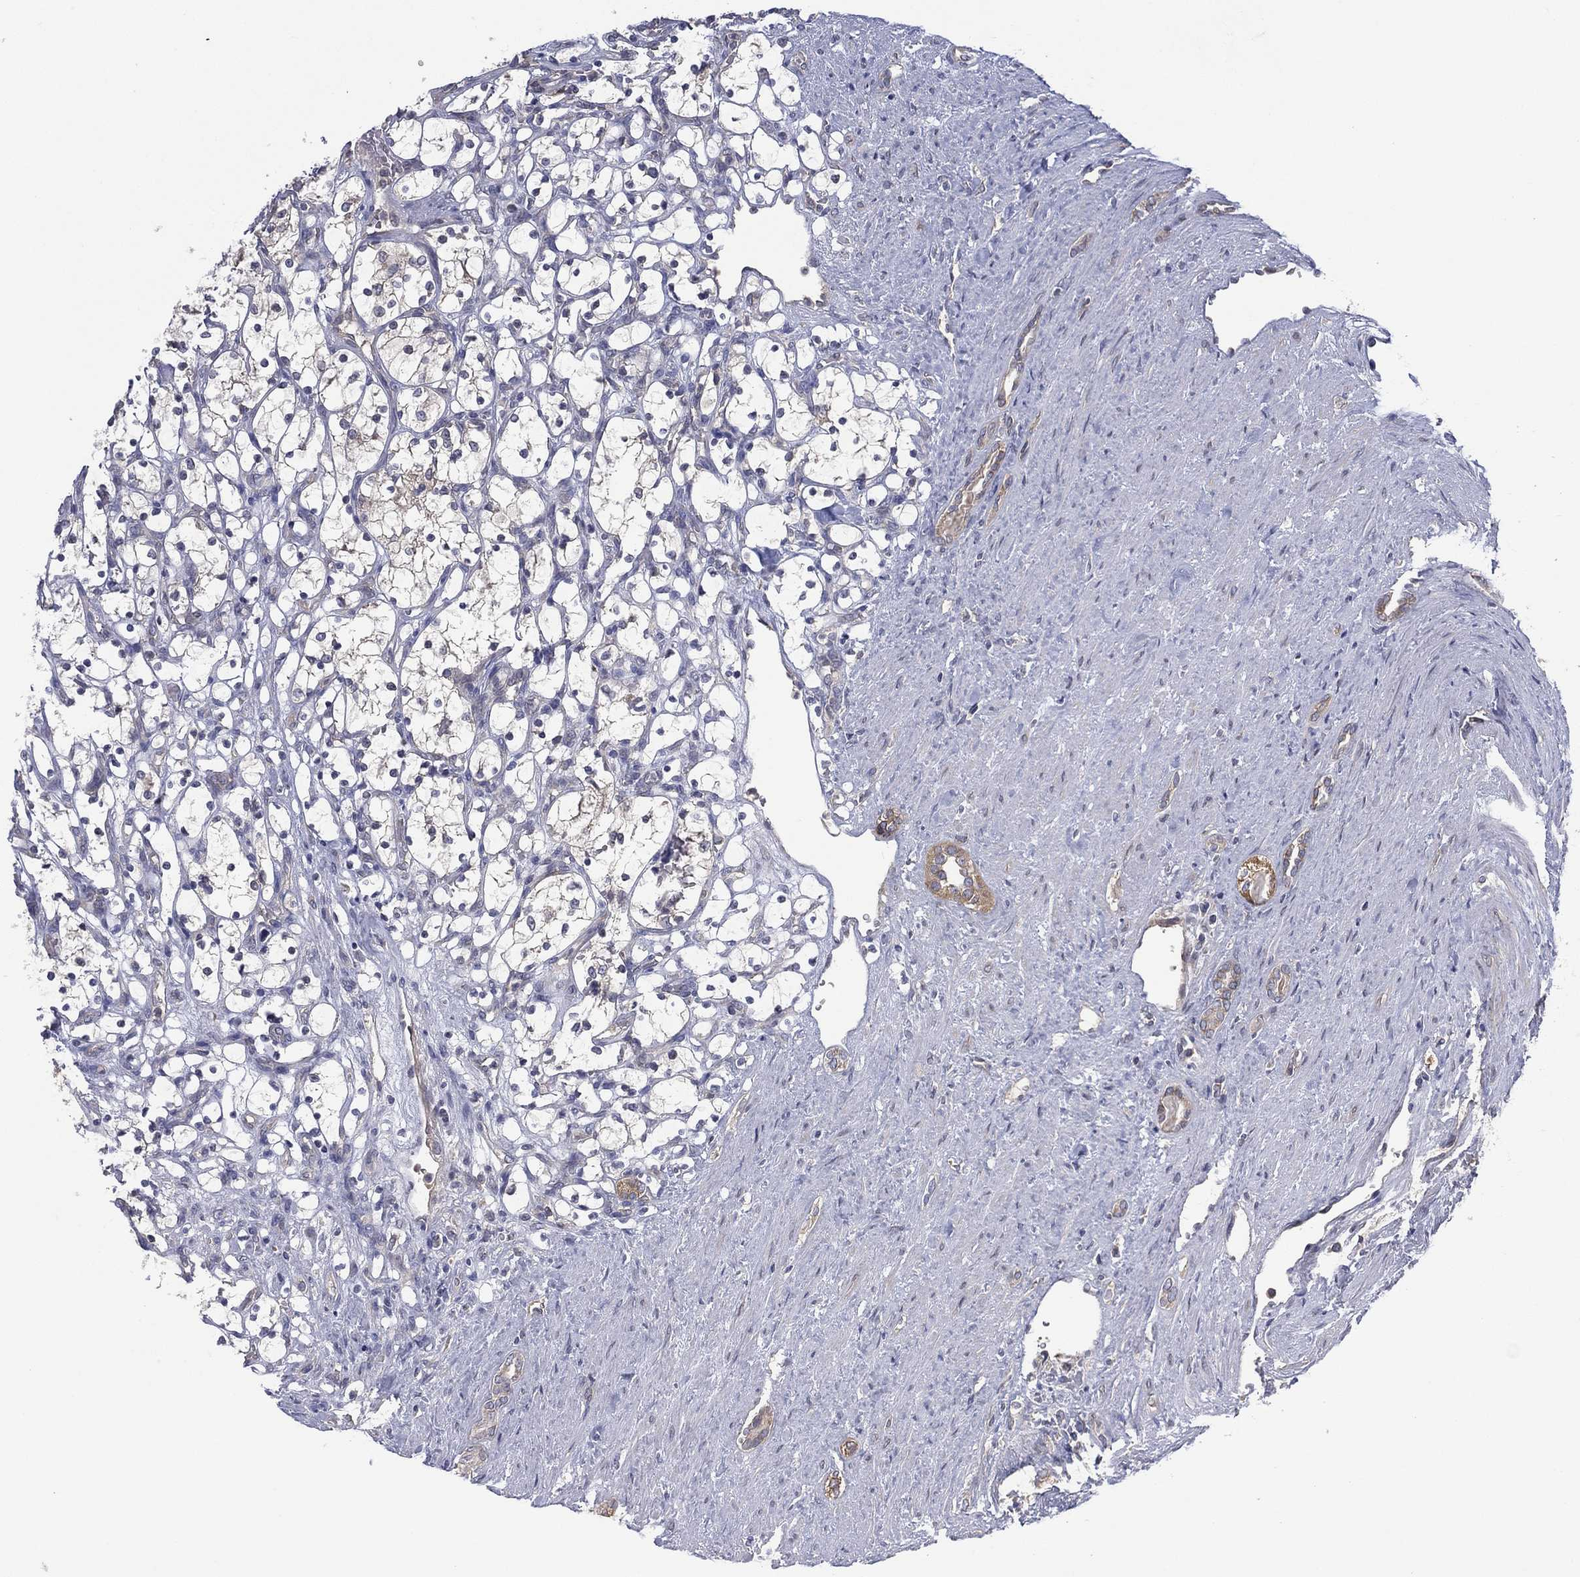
{"staining": {"intensity": "negative", "quantity": "none", "location": "none"}, "tissue": "renal cancer", "cell_type": "Tumor cells", "image_type": "cancer", "snomed": [{"axis": "morphology", "description": "Adenocarcinoma, NOS"}, {"axis": "topography", "description": "Kidney"}], "caption": "This is a image of IHC staining of renal cancer, which shows no staining in tumor cells. (DAB (3,3'-diaminobenzidine) immunohistochemistry visualized using brightfield microscopy, high magnification).", "gene": "MPP7", "patient": {"sex": "female", "age": 69}}